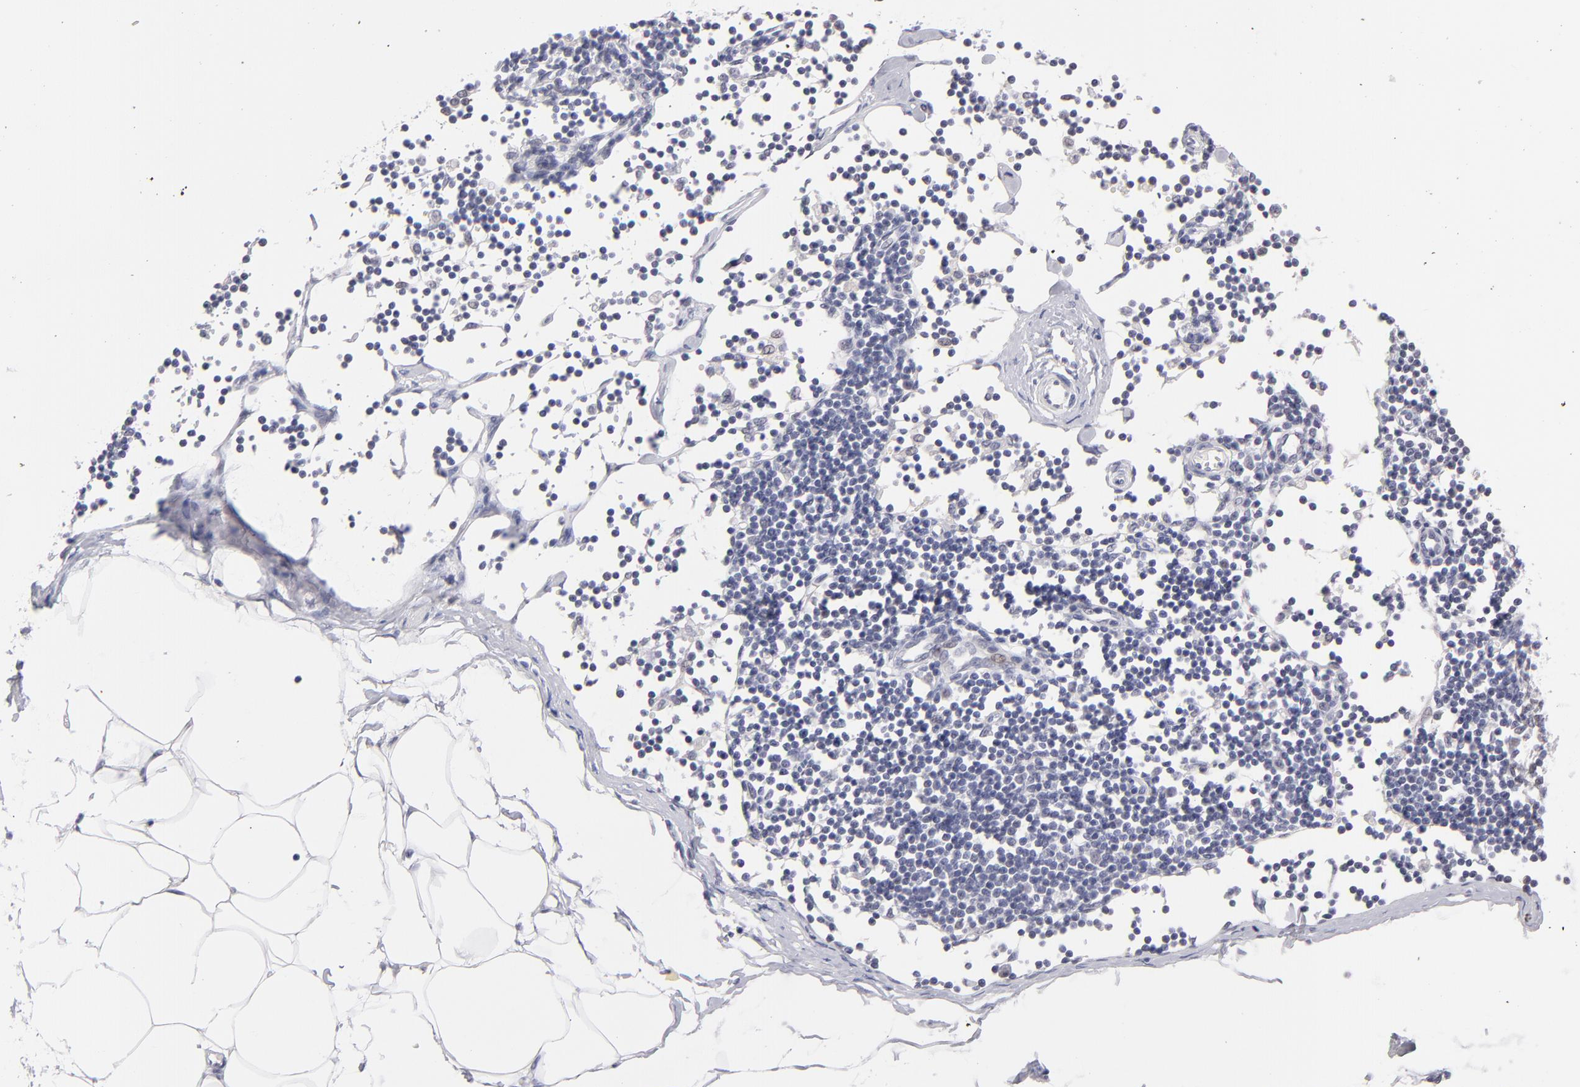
{"staining": {"intensity": "negative", "quantity": "none", "location": "none"}, "tissue": "adipose tissue", "cell_type": "Adipocytes", "image_type": "normal", "snomed": [{"axis": "morphology", "description": "Normal tissue, NOS"}, {"axis": "morphology", "description": "Adenocarcinoma, NOS"}, {"axis": "topography", "description": "Colon"}, {"axis": "topography", "description": "Peripheral nerve tissue"}], "caption": "Photomicrograph shows no significant protein positivity in adipocytes of normal adipose tissue.", "gene": "TEX11", "patient": {"sex": "male", "age": 14}}